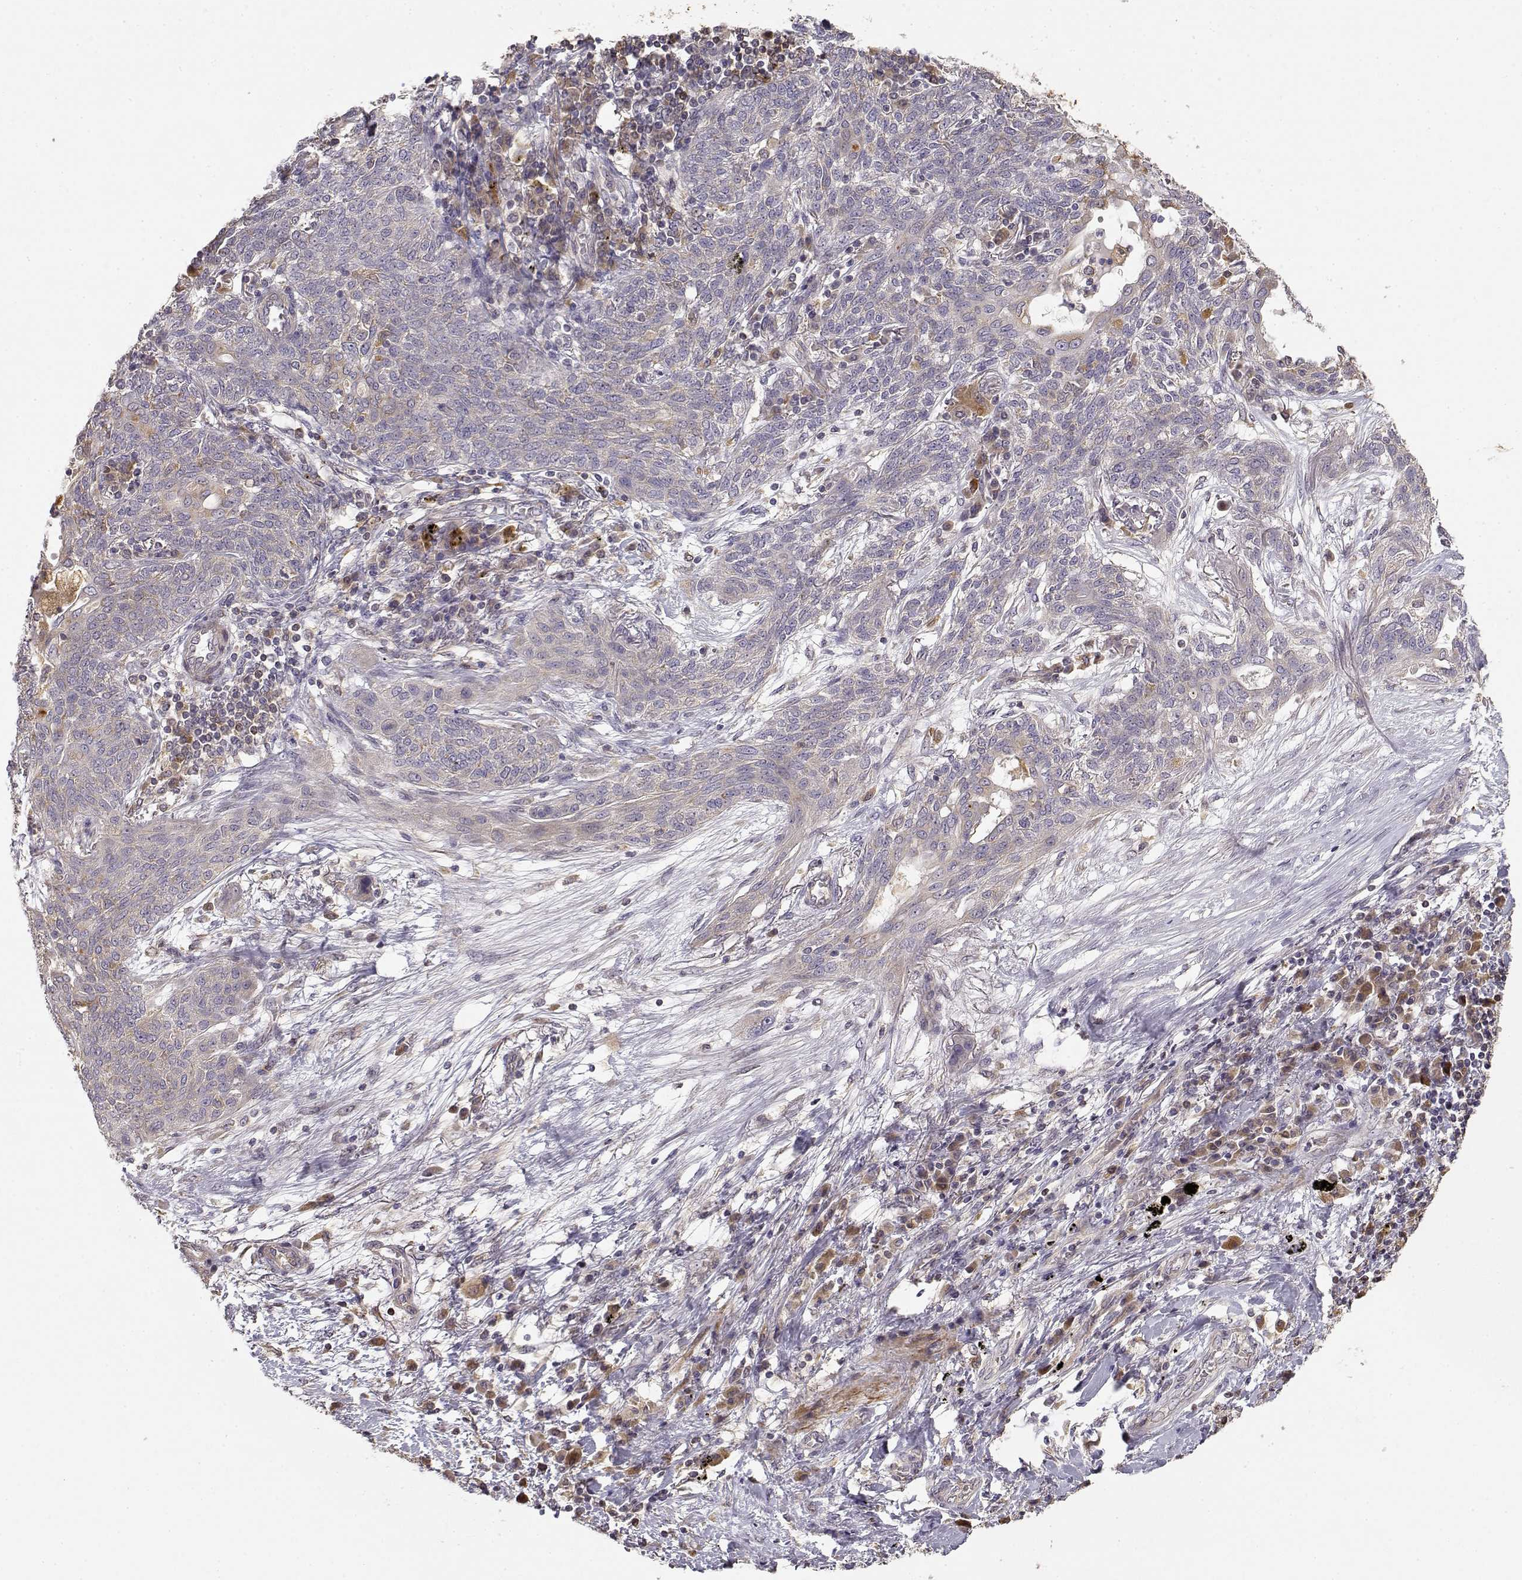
{"staining": {"intensity": "negative", "quantity": "none", "location": "none"}, "tissue": "lung cancer", "cell_type": "Tumor cells", "image_type": "cancer", "snomed": [{"axis": "morphology", "description": "Squamous cell carcinoma, NOS"}, {"axis": "topography", "description": "Lung"}], "caption": "A histopathology image of human lung cancer (squamous cell carcinoma) is negative for staining in tumor cells.", "gene": "CRIM1", "patient": {"sex": "female", "age": 70}}